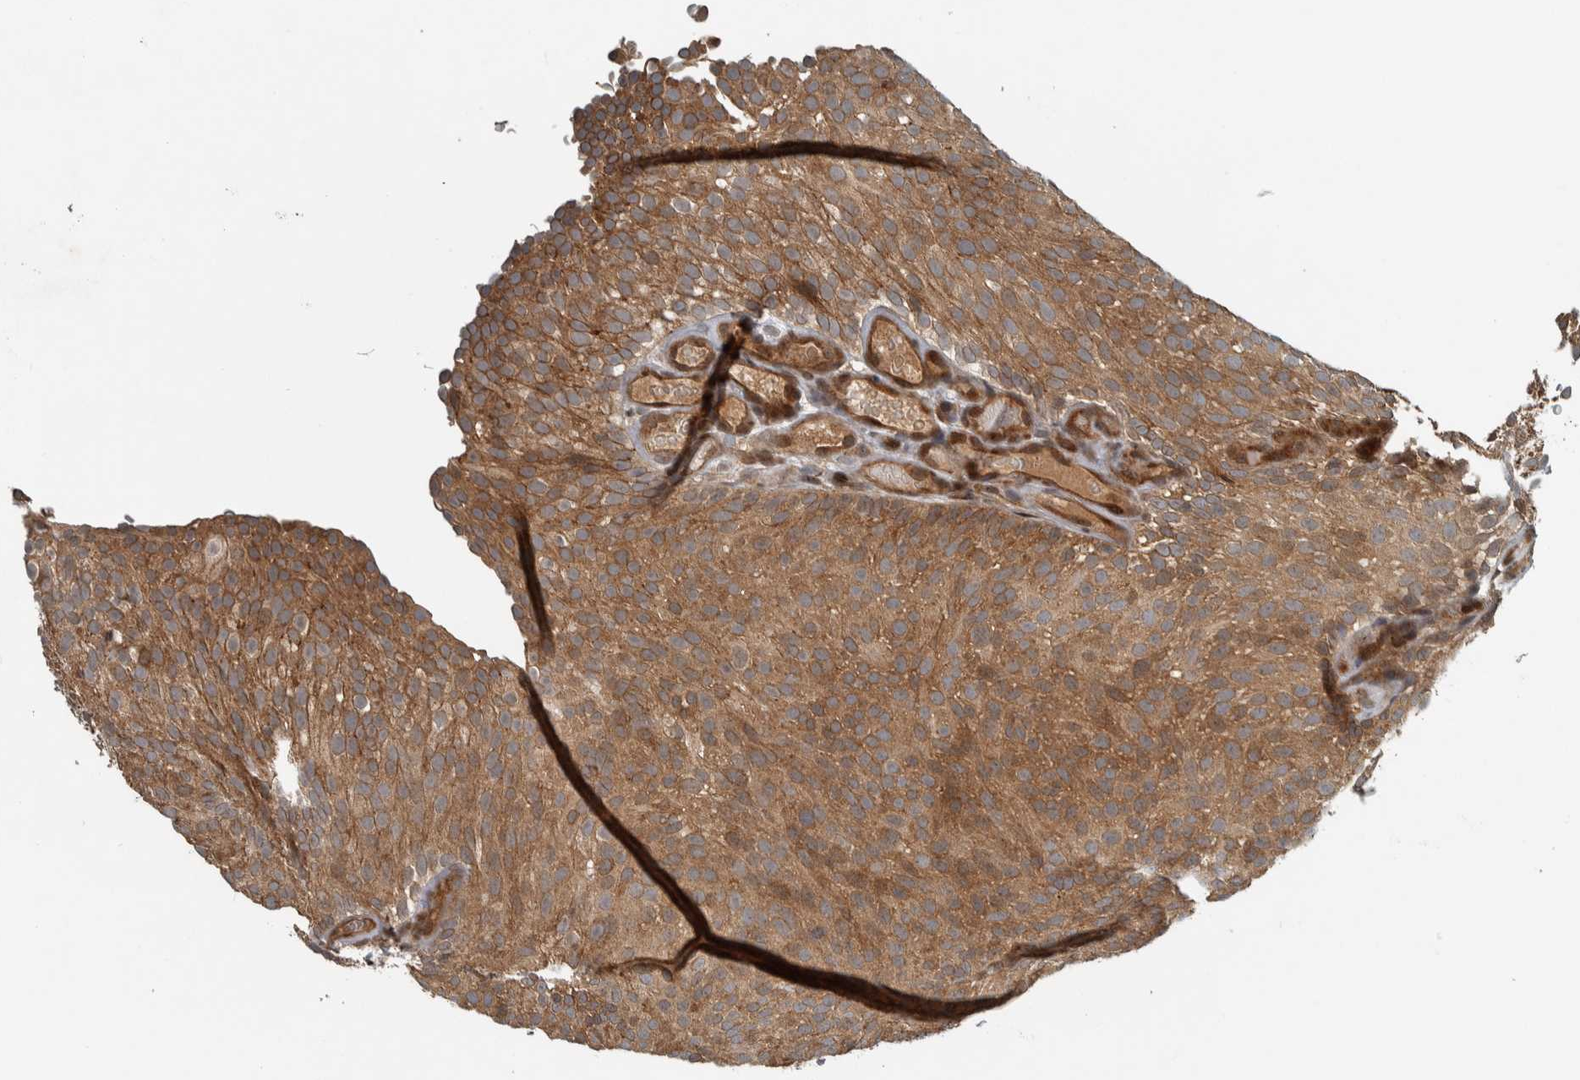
{"staining": {"intensity": "moderate", "quantity": ">75%", "location": "cytoplasmic/membranous"}, "tissue": "urothelial cancer", "cell_type": "Tumor cells", "image_type": "cancer", "snomed": [{"axis": "morphology", "description": "Urothelial carcinoma, Low grade"}, {"axis": "topography", "description": "Urinary bladder"}], "caption": "Protein staining displays moderate cytoplasmic/membranous staining in approximately >75% of tumor cells in urothelial carcinoma (low-grade). Using DAB (brown) and hematoxylin (blue) stains, captured at high magnification using brightfield microscopy.", "gene": "XPO5", "patient": {"sex": "male", "age": 78}}